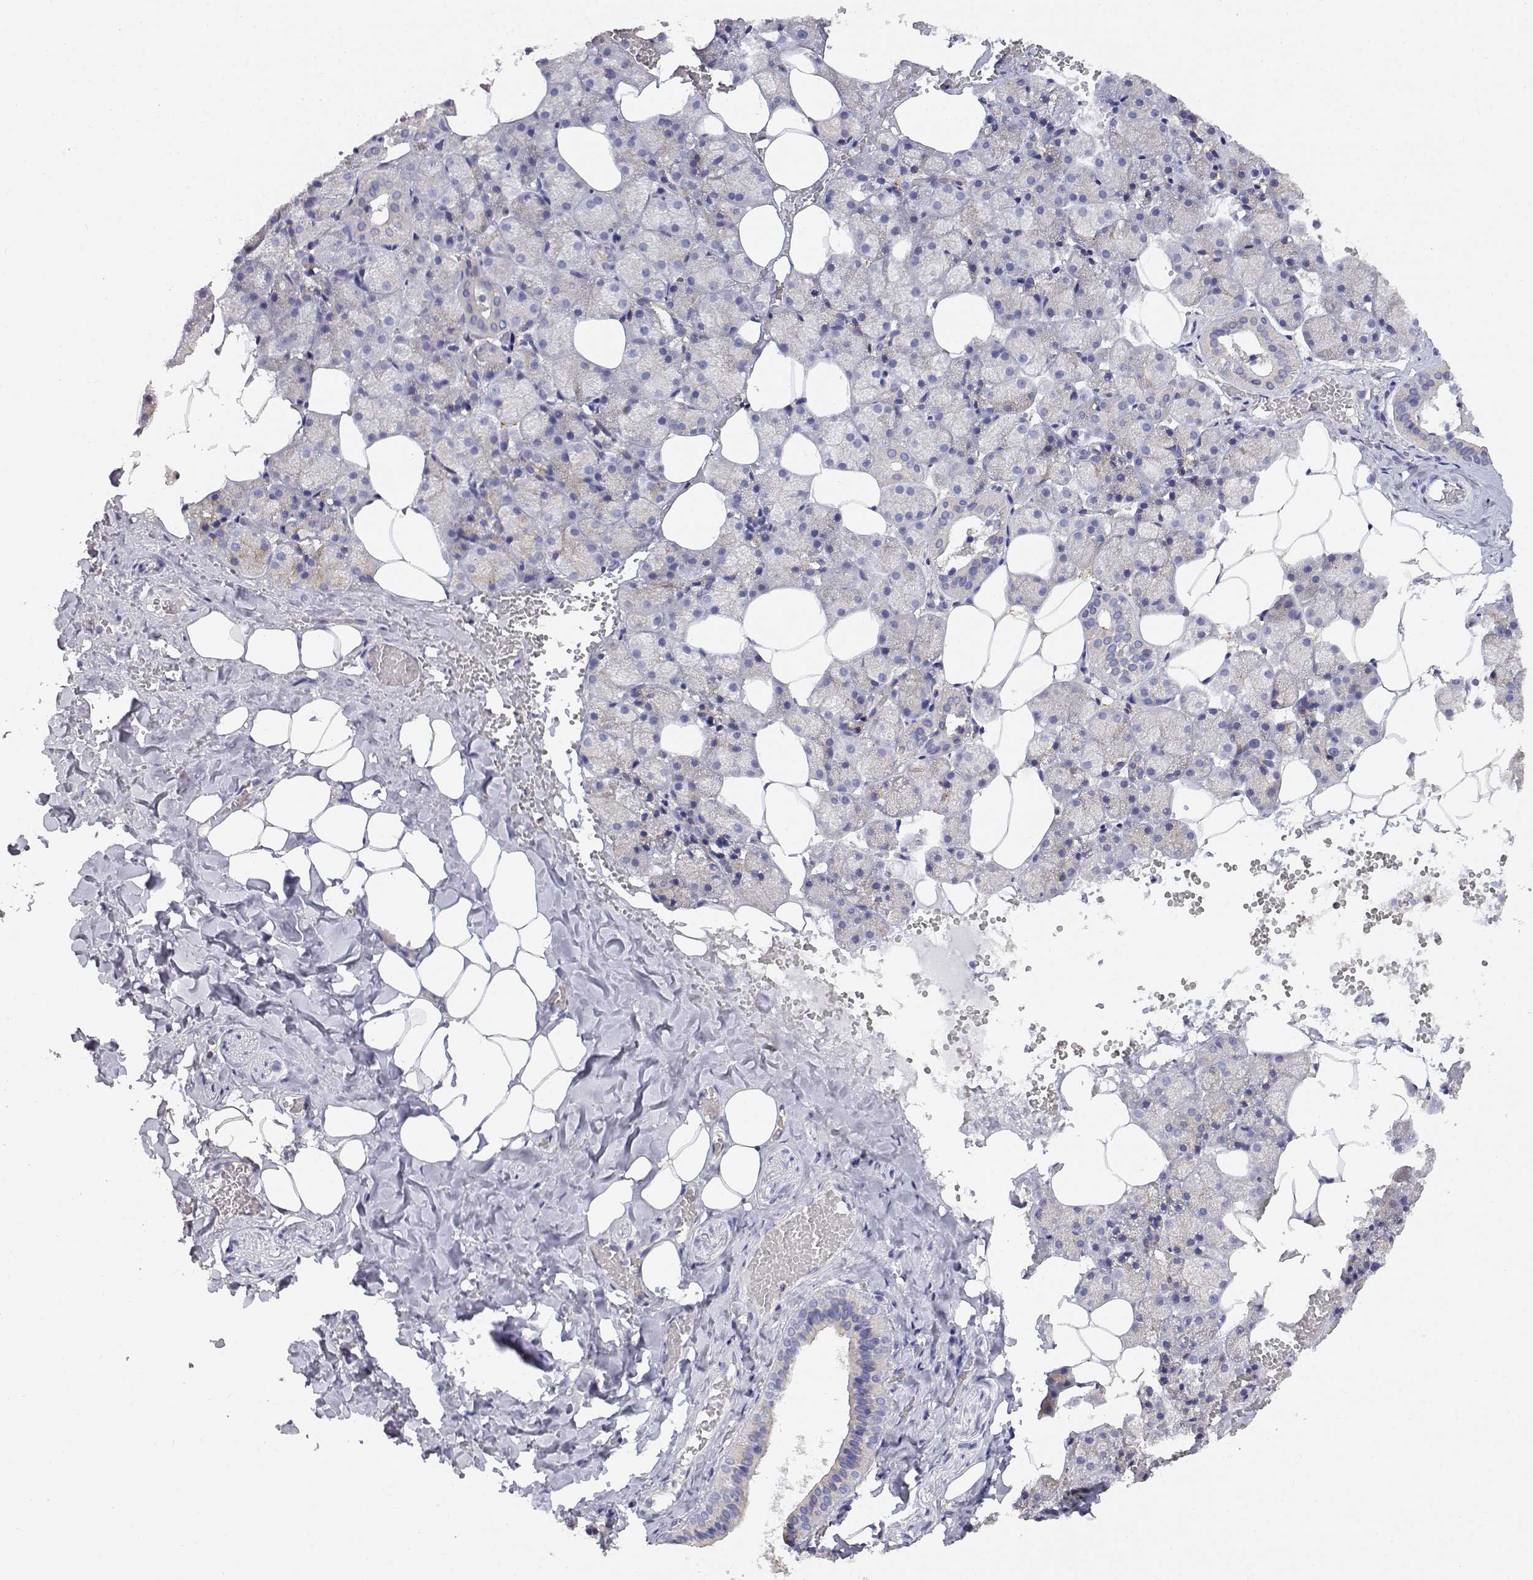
{"staining": {"intensity": "negative", "quantity": "none", "location": "none"}, "tissue": "salivary gland", "cell_type": "Glandular cells", "image_type": "normal", "snomed": [{"axis": "morphology", "description": "Normal tissue, NOS"}, {"axis": "topography", "description": "Salivary gland"}], "caption": "DAB (3,3'-diaminobenzidine) immunohistochemical staining of unremarkable salivary gland exhibits no significant expression in glandular cells. Nuclei are stained in blue.", "gene": "ADA", "patient": {"sex": "male", "age": 38}}